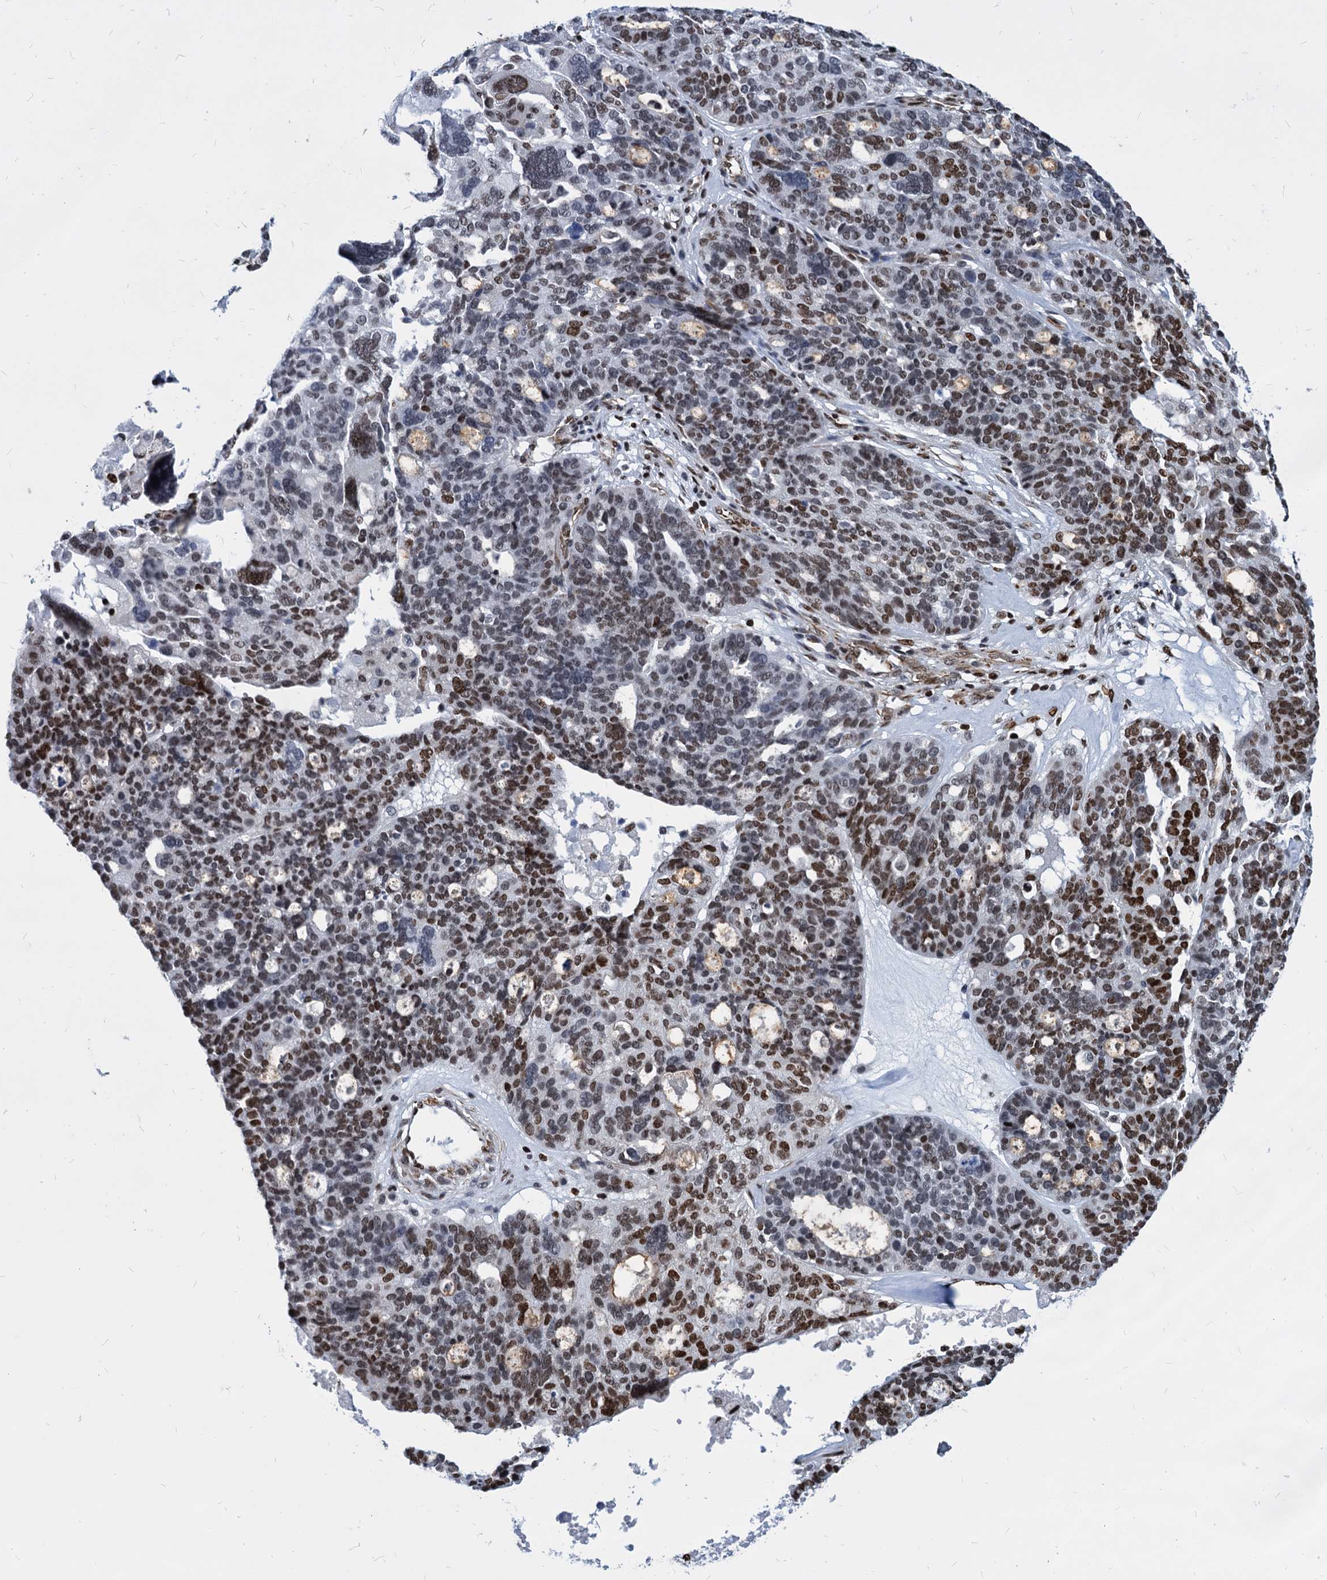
{"staining": {"intensity": "moderate", "quantity": "25%-75%", "location": "nuclear"}, "tissue": "ovarian cancer", "cell_type": "Tumor cells", "image_type": "cancer", "snomed": [{"axis": "morphology", "description": "Cystadenocarcinoma, serous, NOS"}, {"axis": "topography", "description": "Ovary"}], "caption": "Immunohistochemistry (IHC) of ovarian cancer (serous cystadenocarcinoma) shows medium levels of moderate nuclear expression in about 25%-75% of tumor cells. (Stains: DAB (3,3'-diaminobenzidine) in brown, nuclei in blue, Microscopy: brightfield microscopy at high magnification).", "gene": "MECP2", "patient": {"sex": "female", "age": 59}}